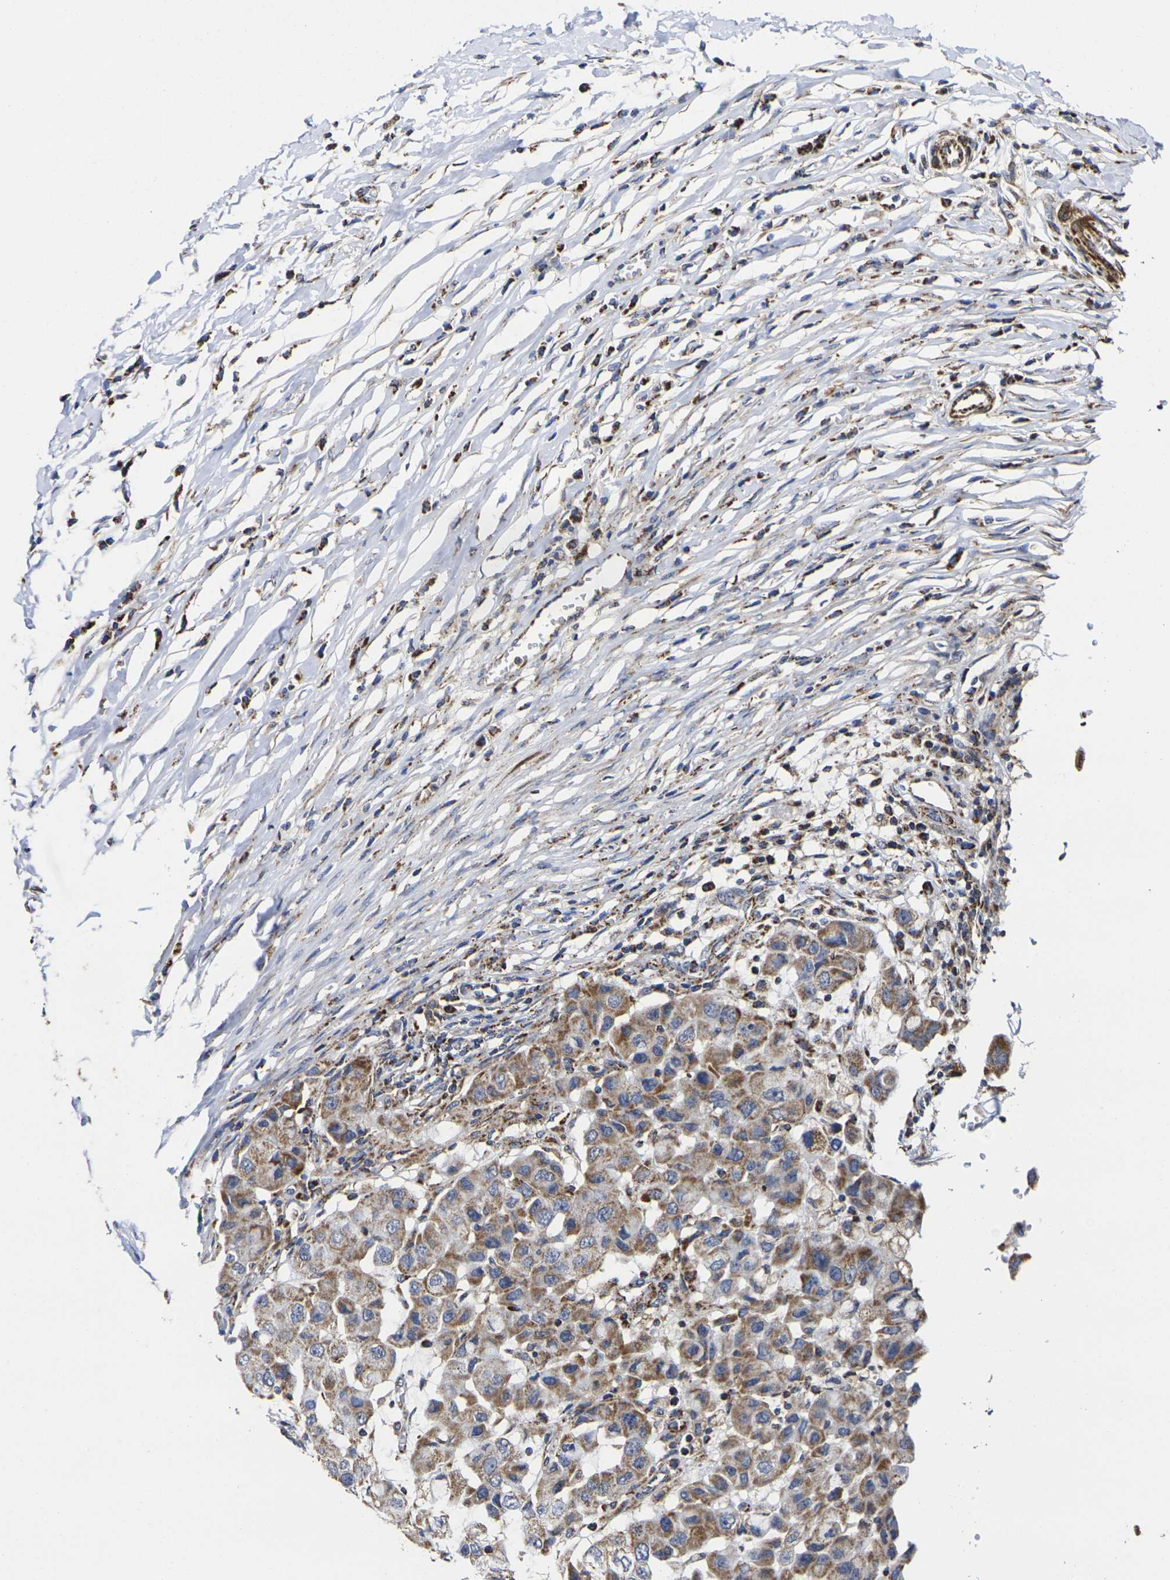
{"staining": {"intensity": "moderate", "quantity": ">75%", "location": "cytoplasmic/membranous"}, "tissue": "breast cancer", "cell_type": "Tumor cells", "image_type": "cancer", "snomed": [{"axis": "morphology", "description": "Duct carcinoma"}, {"axis": "topography", "description": "Breast"}], "caption": "Immunohistochemistry micrograph of neoplastic tissue: human breast invasive ductal carcinoma stained using immunohistochemistry (IHC) reveals medium levels of moderate protein expression localized specifically in the cytoplasmic/membranous of tumor cells, appearing as a cytoplasmic/membranous brown color.", "gene": "P2RY11", "patient": {"sex": "female", "age": 27}}